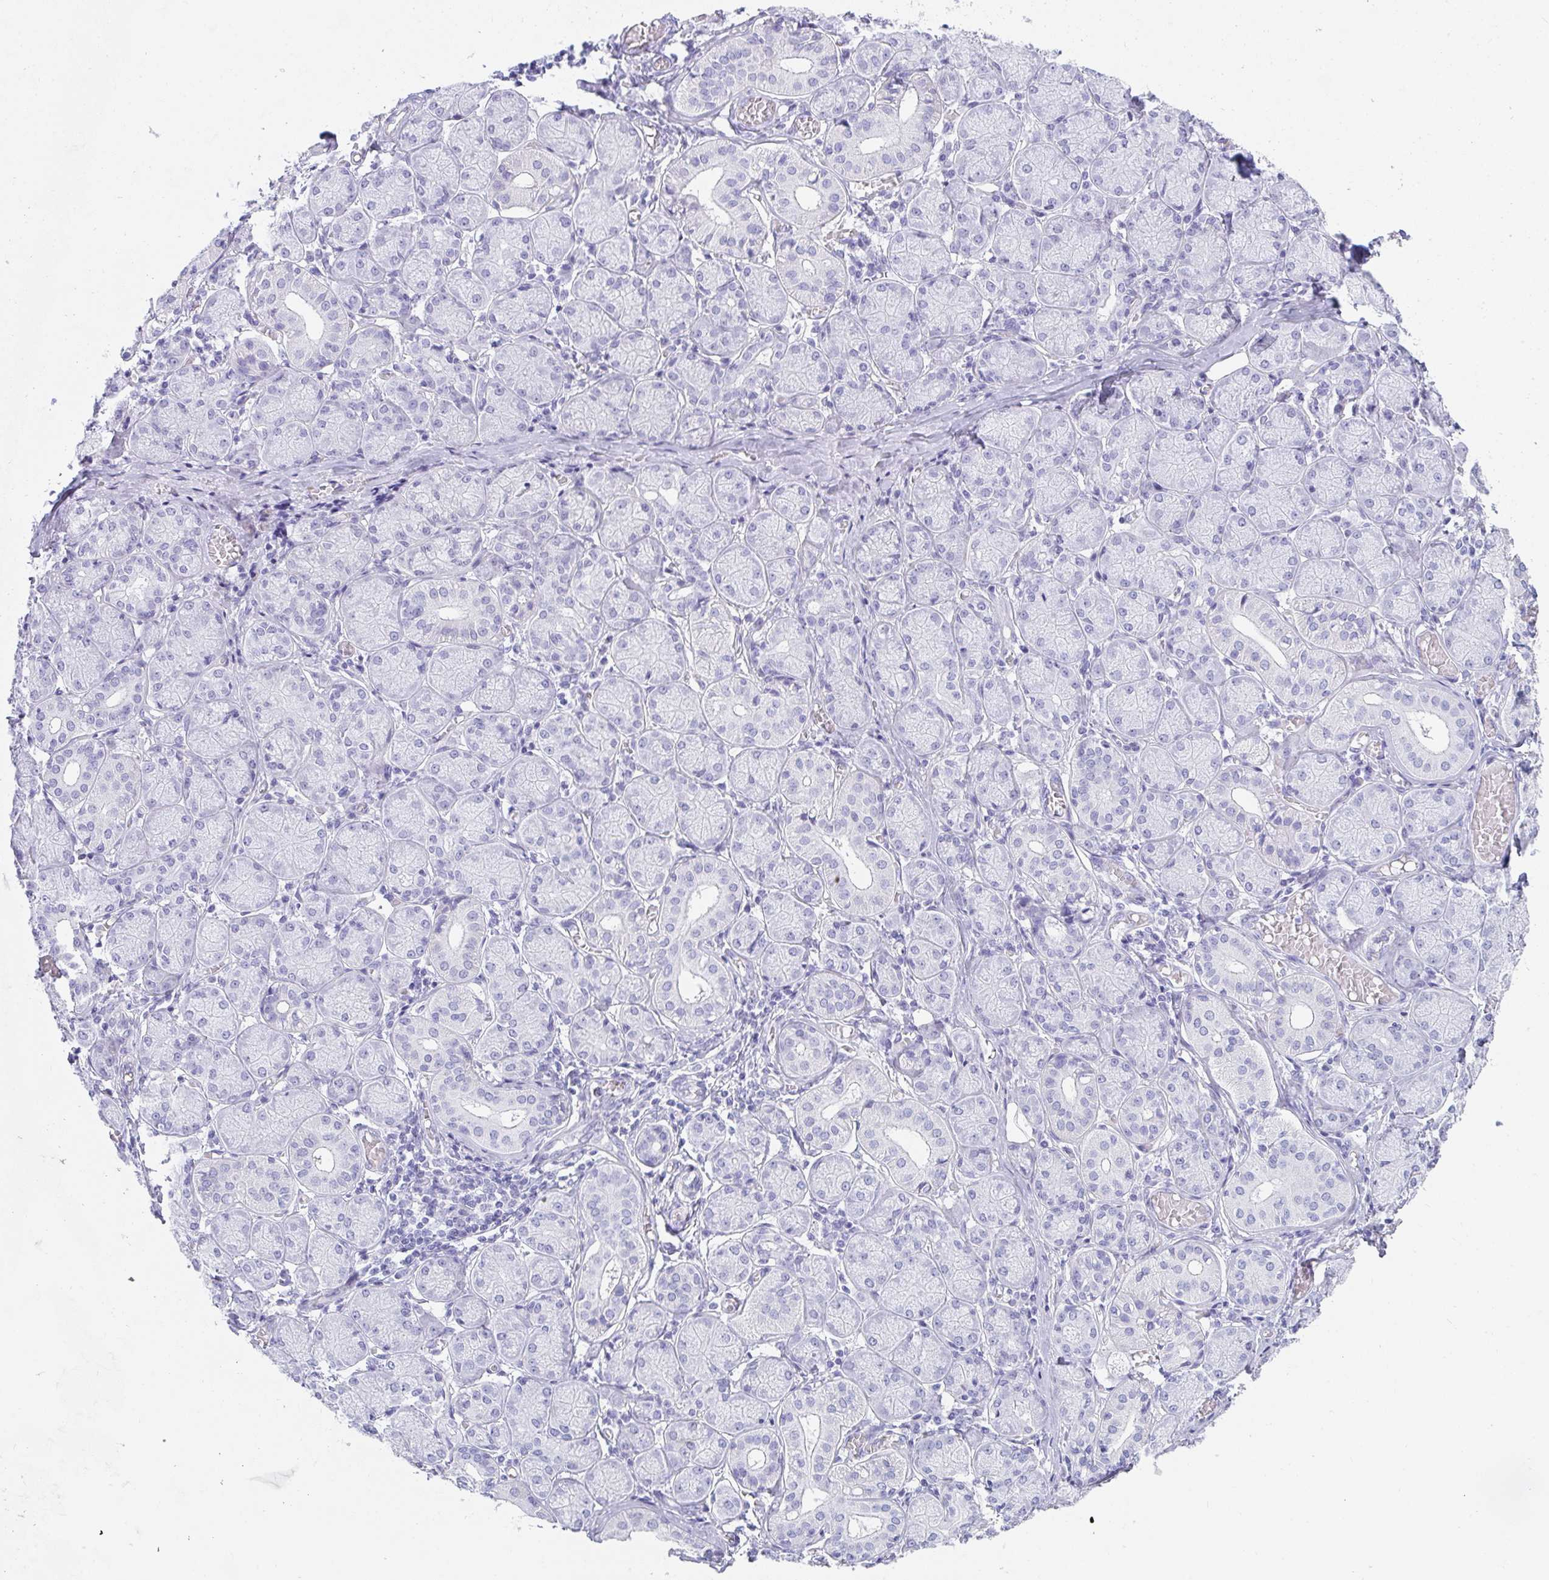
{"staining": {"intensity": "negative", "quantity": "none", "location": "none"}, "tissue": "salivary gland", "cell_type": "Glandular cells", "image_type": "normal", "snomed": [{"axis": "morphology", "description": "Normal tissue, NOS"}, {"axis": "topography", "description": "Salivary gland"}], "caption": "IHC photomicrograph of unremarkable salivary gland: salivary gland stained with DAB exhibits no significant protein staining in glandular cells.", "gene": "PRND", "patient": {"sex": "female", "age": 24}}